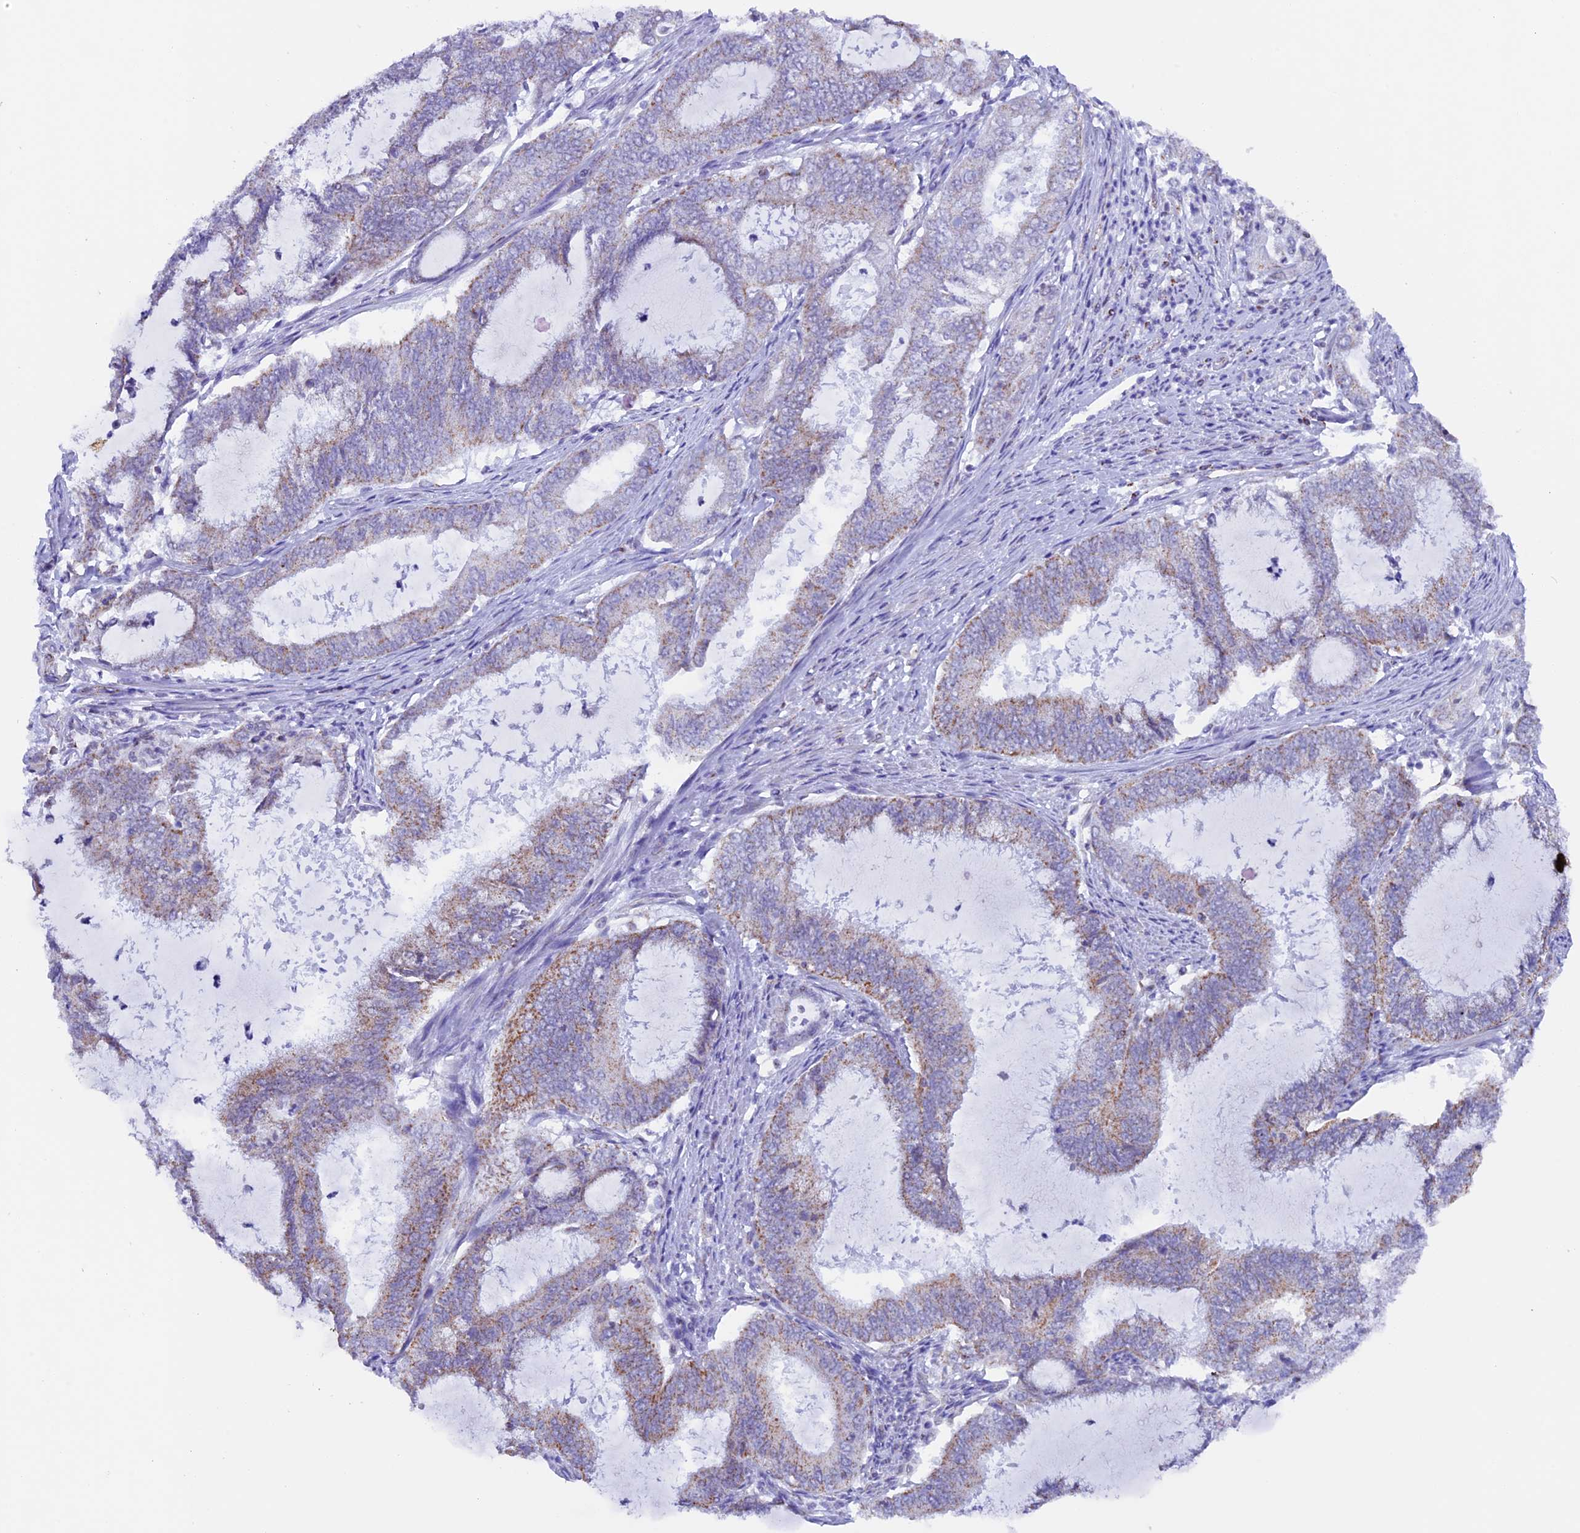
{"staining": {"intensity": "weak", "quantity": "25%-75%", "location": "cytoplasmic/membranous"}, "tissue": "endometrial cancer", "cell_type": "Tumor cells", "image_type": "cancer", "snomed": [{"axis": "morphology", "description": "Adenocarcinoma, NOS"}, {"axis": "topography", "description": "Endometrium"}], "caption": "High-power microscopy captured an IHC image of endometrial adenocarcinoma, revealing weak cytoplasmic/membranous positivity in approximately 25%-75% of tumor cells.", "gene": "TFAM", "patient": {"sex": "female", "age": 51}}